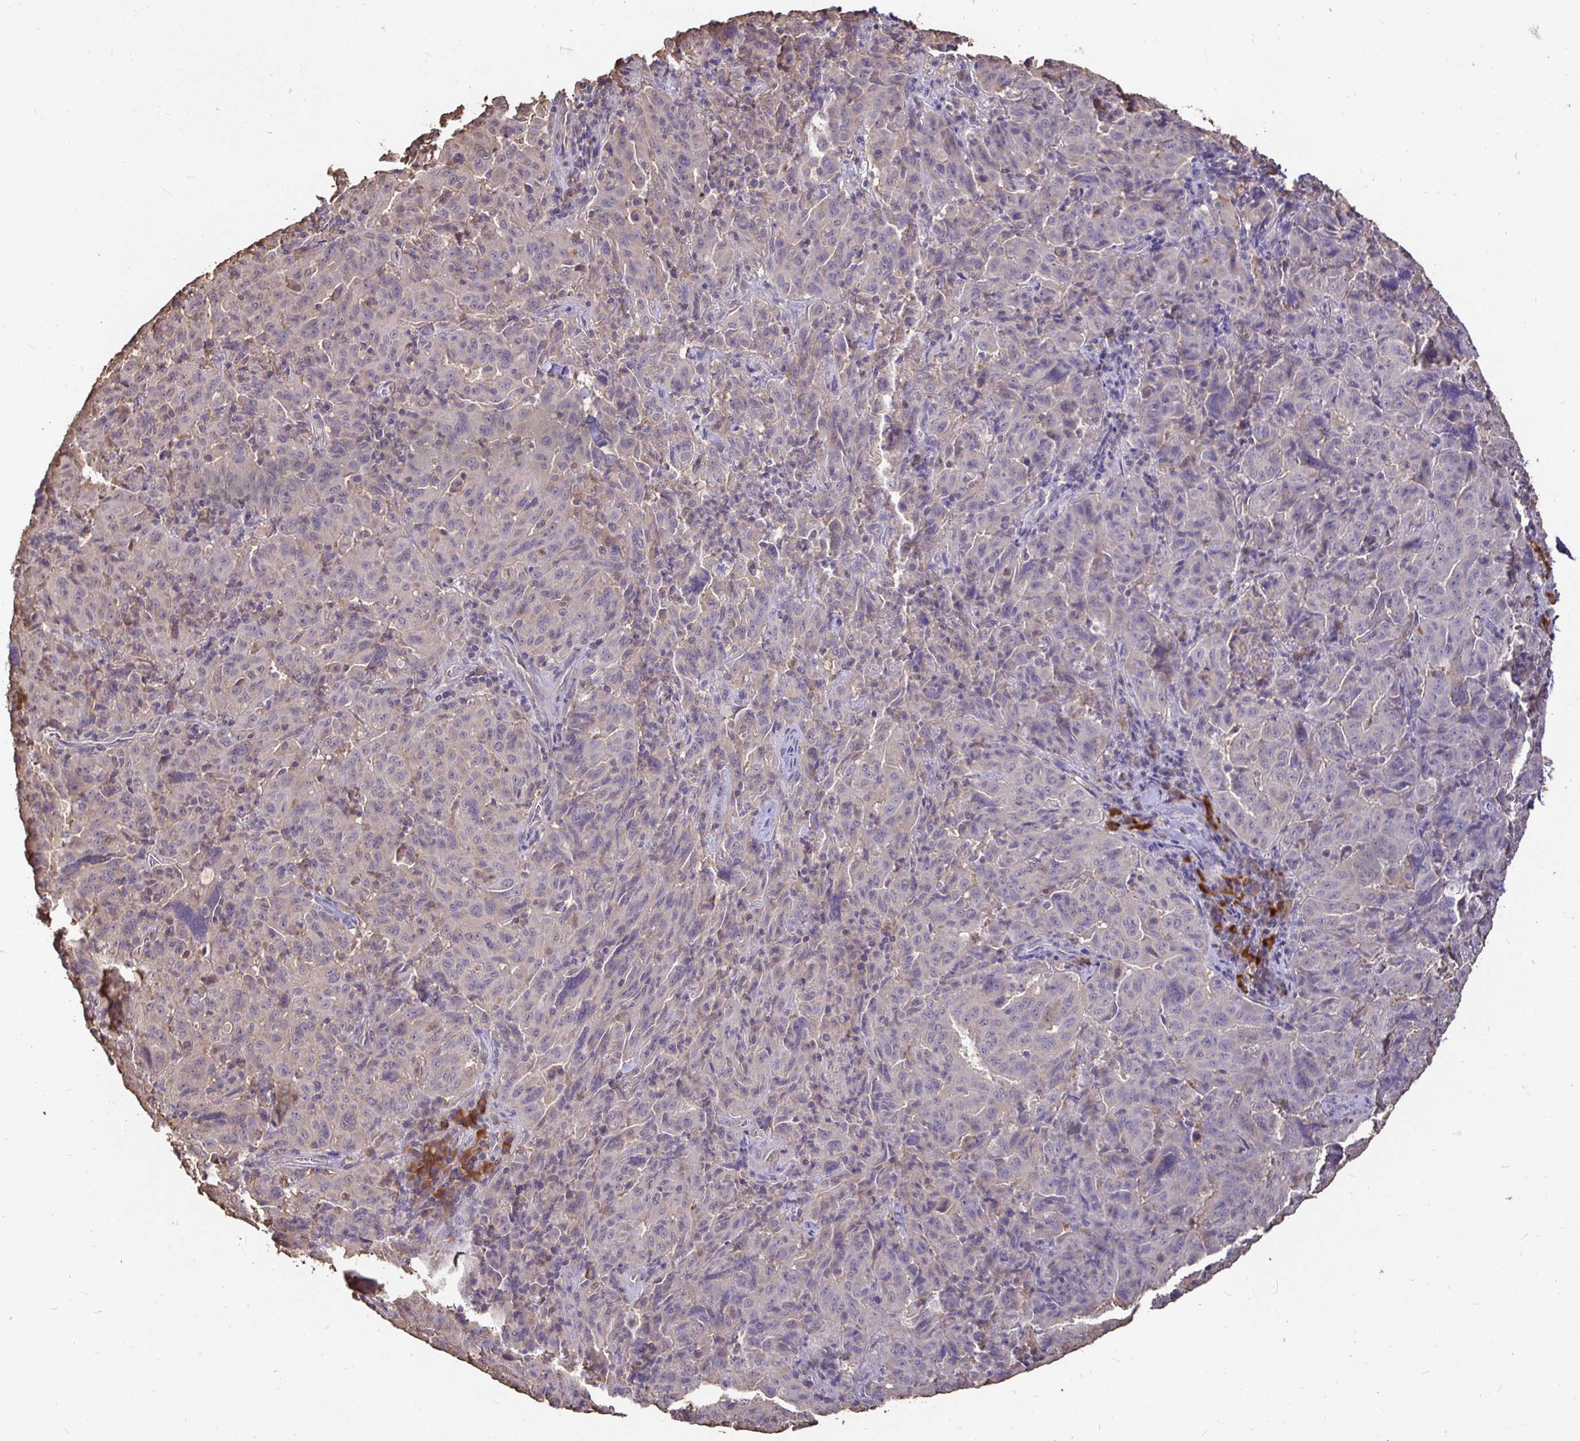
{"staining": {"intensity": "negative", "quantity": "none", "location": "none"}, "tissue": "pancreatic cancer", "cell_type": "Tumor cells", "image_type": "cancer", "snomed": [{"axis": "morphology", "description": "Adenocarcinoma, NOS"}, {"axis": "topography", "description": "Pancreas"}], "caption": "Protein analysis of pancreatic cancer shows no significant expression in tumor cells.", "gene": "MAPK8IP3", "patient": {"sex": "male", "age": 63}}